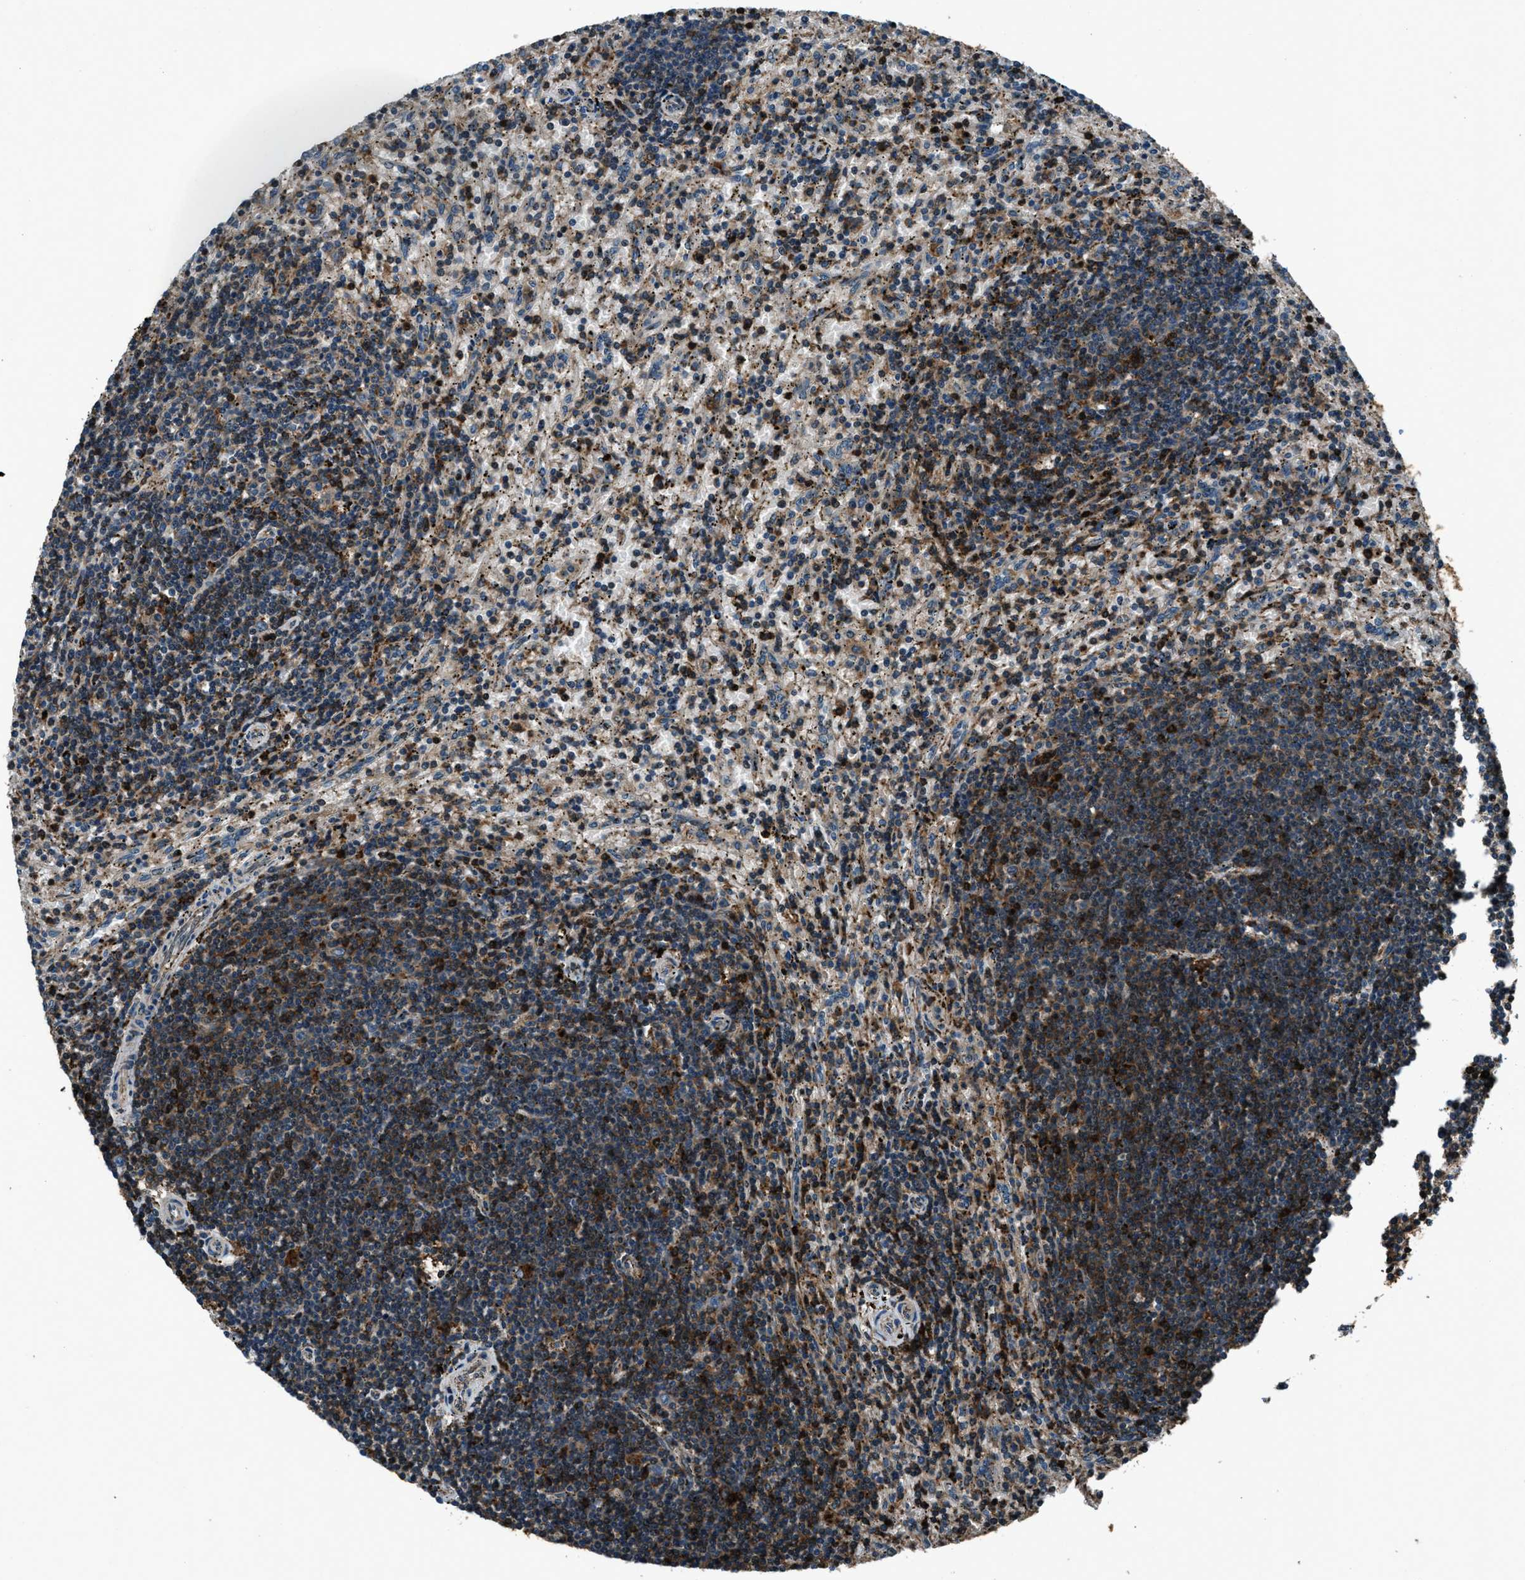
{"staining": {"intensity": "strong", "quantity": "<25%", "location": "cytoplasmic/membranous,nuclear"}, "tissue": "lymphoma", "cell_type": "Tumor cells", "image_type": "cancer", "snomed": [{"axis": "morphology", "description": "Malignant lymphoma, non-Hodgkin's type, Low grade"}, {"axis": "topography", "description": "Spleen"}], "caption": "Strong cytoplasmic/membranous and nuclear protein positivity is identified in approximately <25% of tumor cells in lymphoma.", "gene": "SNX30", "patient": {"sex": "male", "age": 76}}